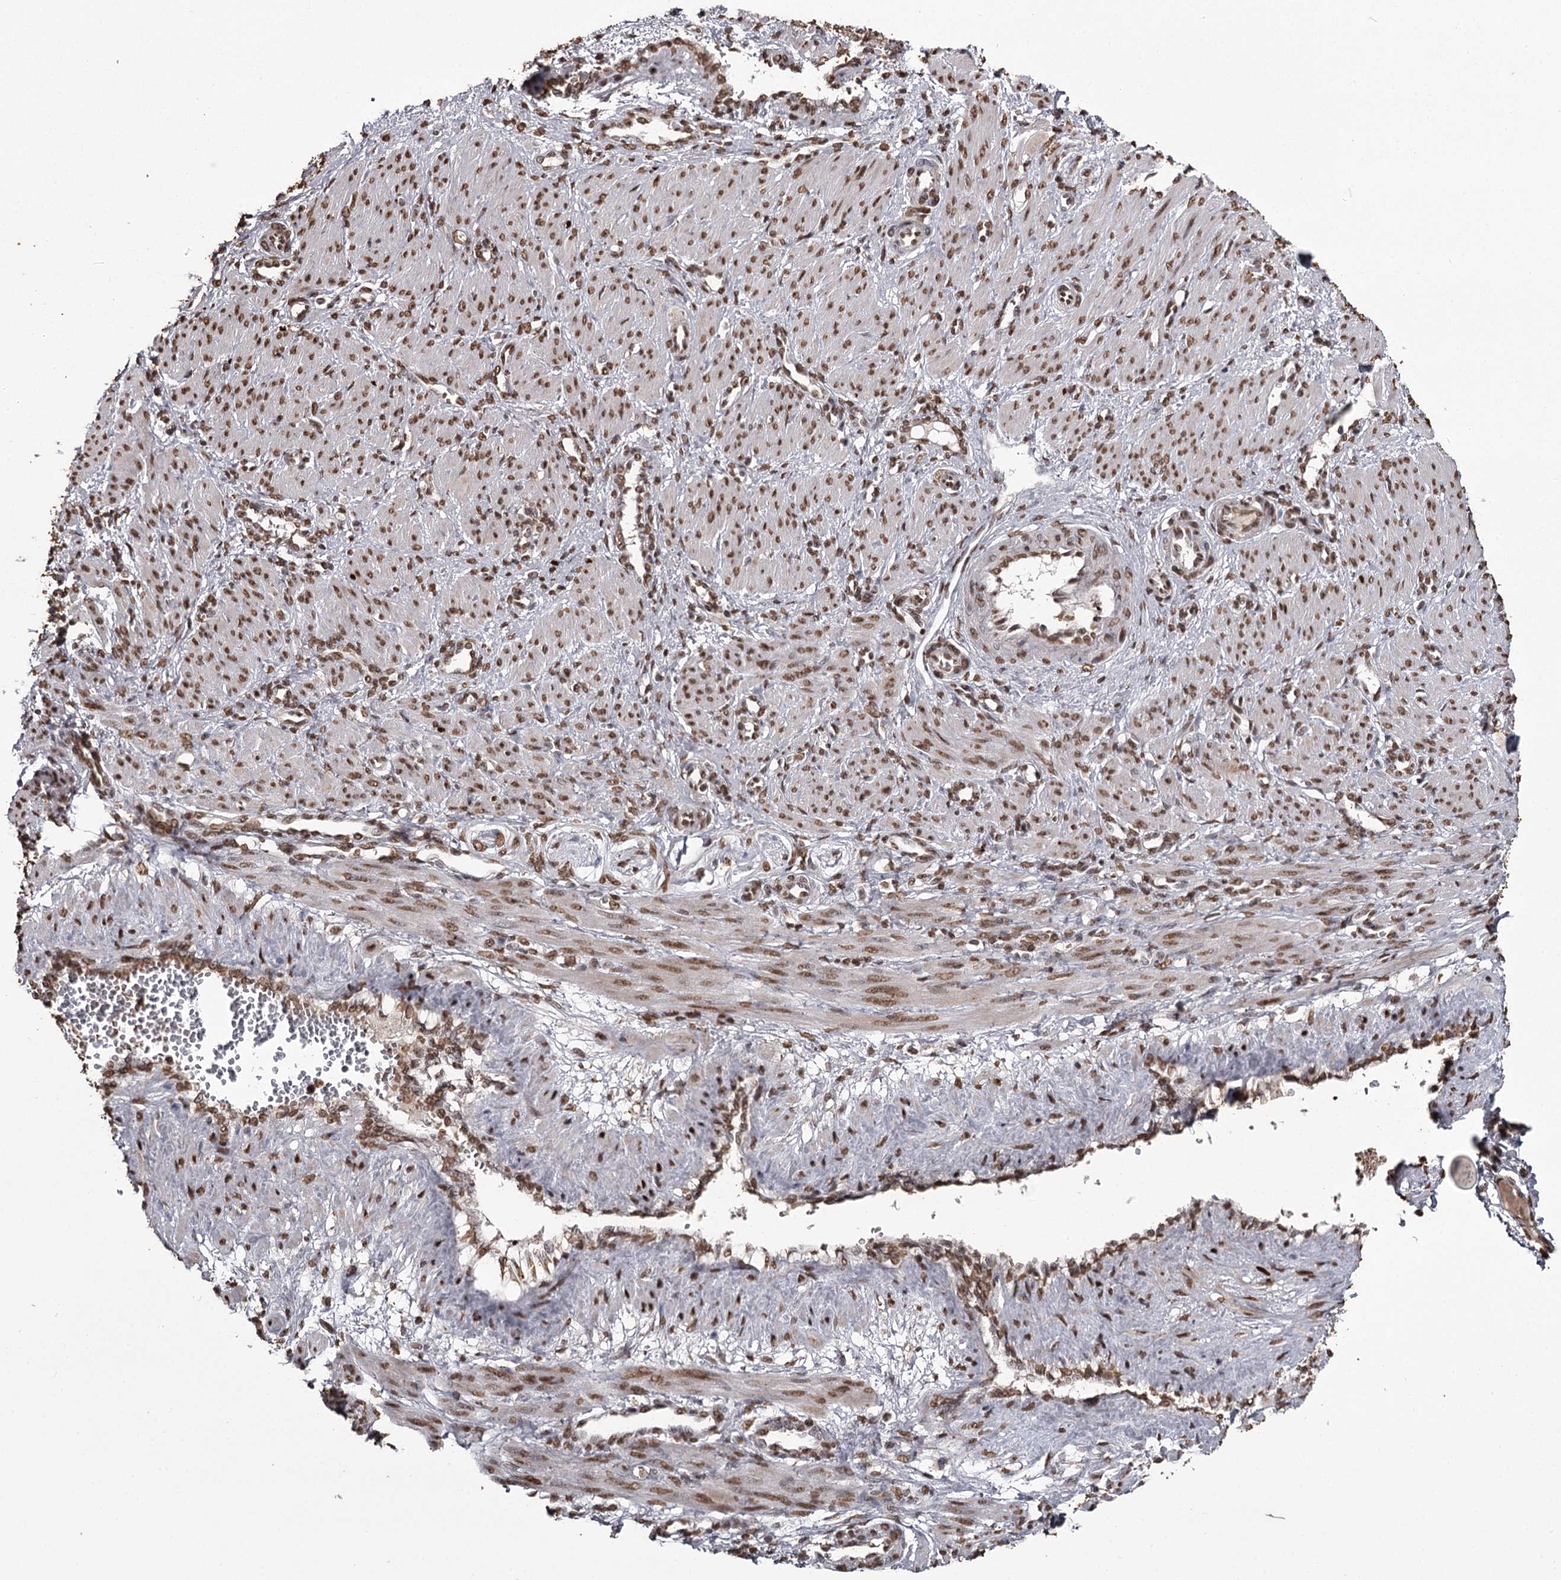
{"staining": {"intensity": "strong", "quantity": ">75%", "location": "nuclear"}, "tissue": "smooth muscle", "cell_type": "Smooth muscle cells", "image_type": "normal", "snomed": [{"axis": "morphology", "description": "Normal tissue, NOS"}, {"axis": "topography", "description": "Endometrium"}], "caption": "Normal smooth muscle was stained to show a protein in brown. There is high levels of strong nuclear expression in about >75% of smooth muscle cells. The protein is stained brown, and the nuclei are stained in blue (DAB (3,3'-diaminobenzidine) IHC with brightfield microscopy, high magnification).", "gene": "THYN1", "patient": {"sex": "female", "age": 33}}